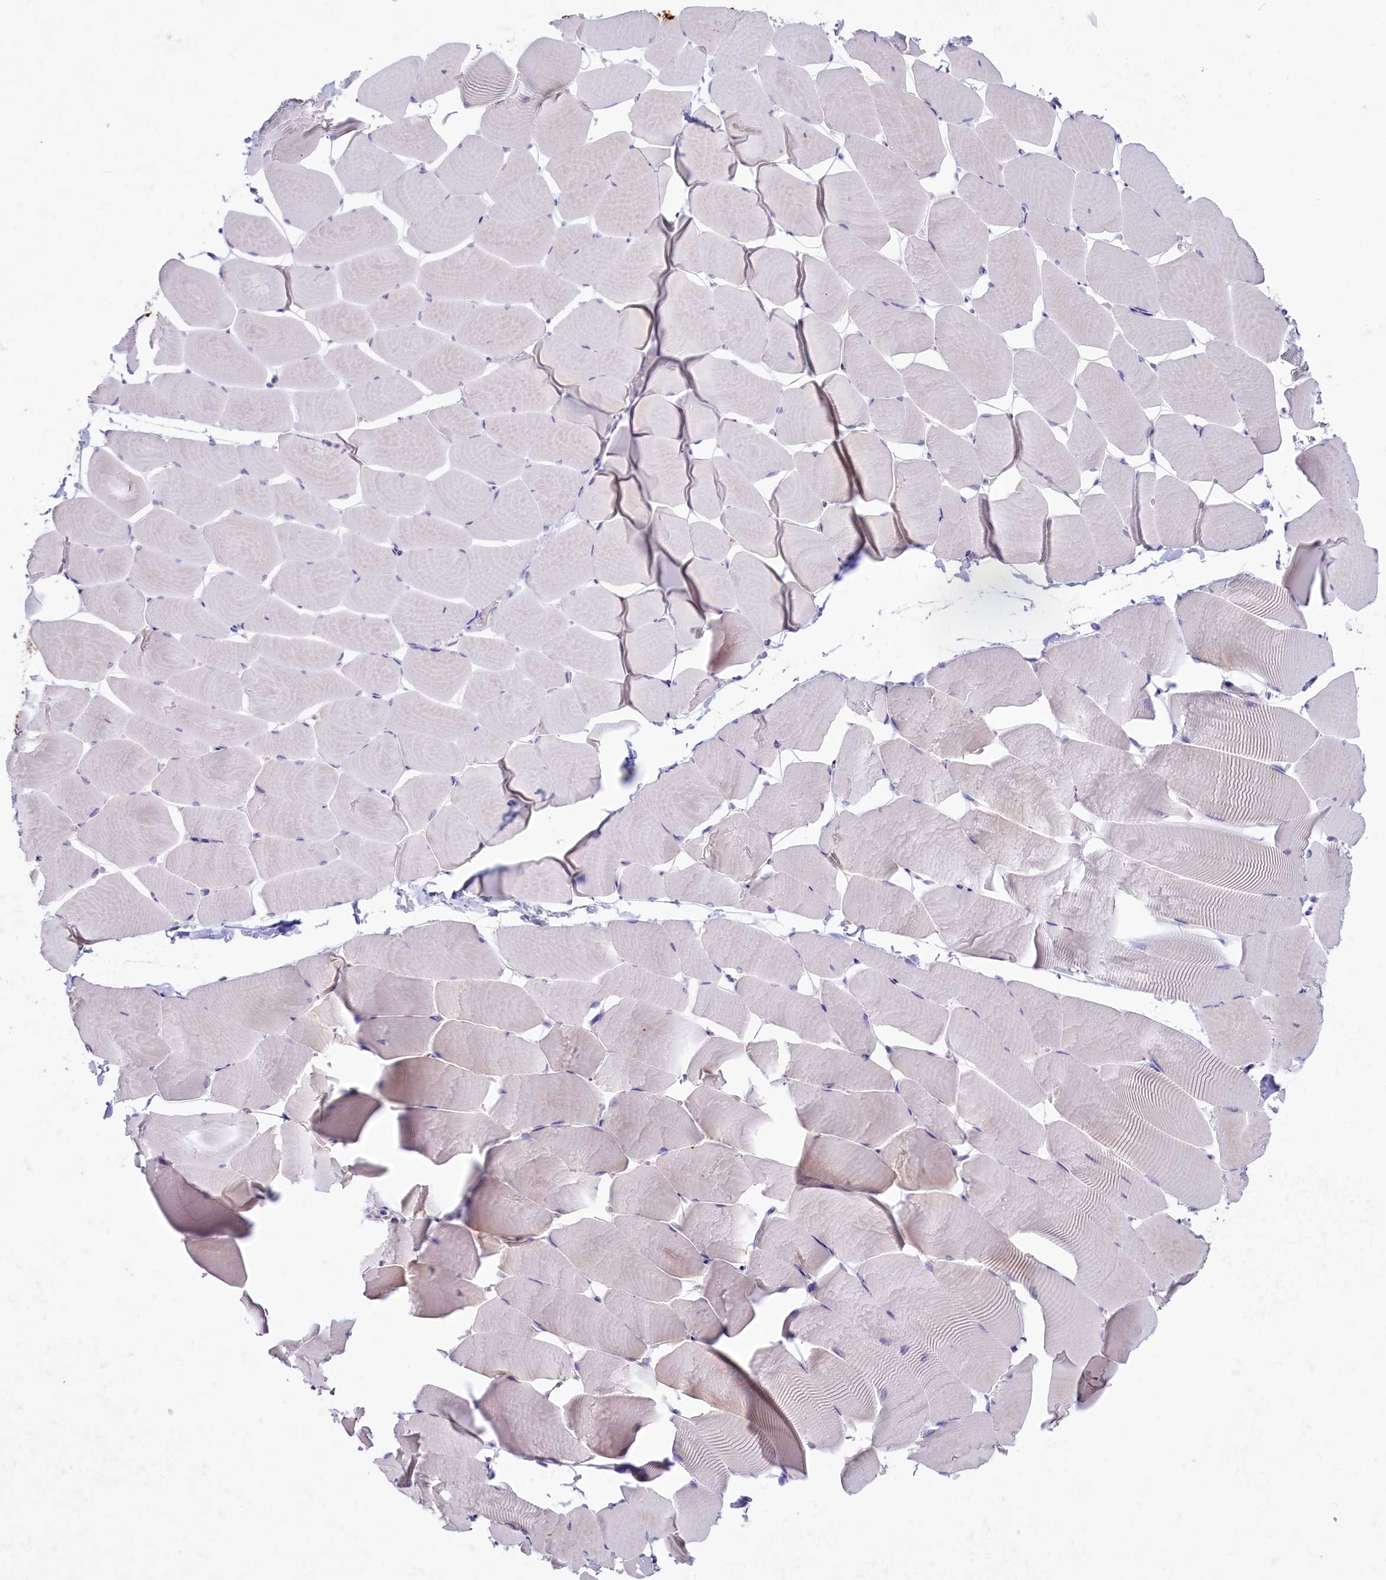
{"staining": {"intensity": "negative", "quantity": "none", "location": "none"}, "tissue": "skeletal muscle", "cell_type": "Myocytes", "image_type": "normal", "snomed": [{"axis": "morphology", "description": "Normal tissue, NOS"}, {"axis": "topography", "description": "Skeletal muscle"}], "caption": "Immunohistochemistry (IHC) micrograph of unremarkable skeletal muscle stained for a protein (brown), which shows no expression in myocytes.", "gene": "ZSWIM4", "patient": {"sex": "male", "age": 25}}